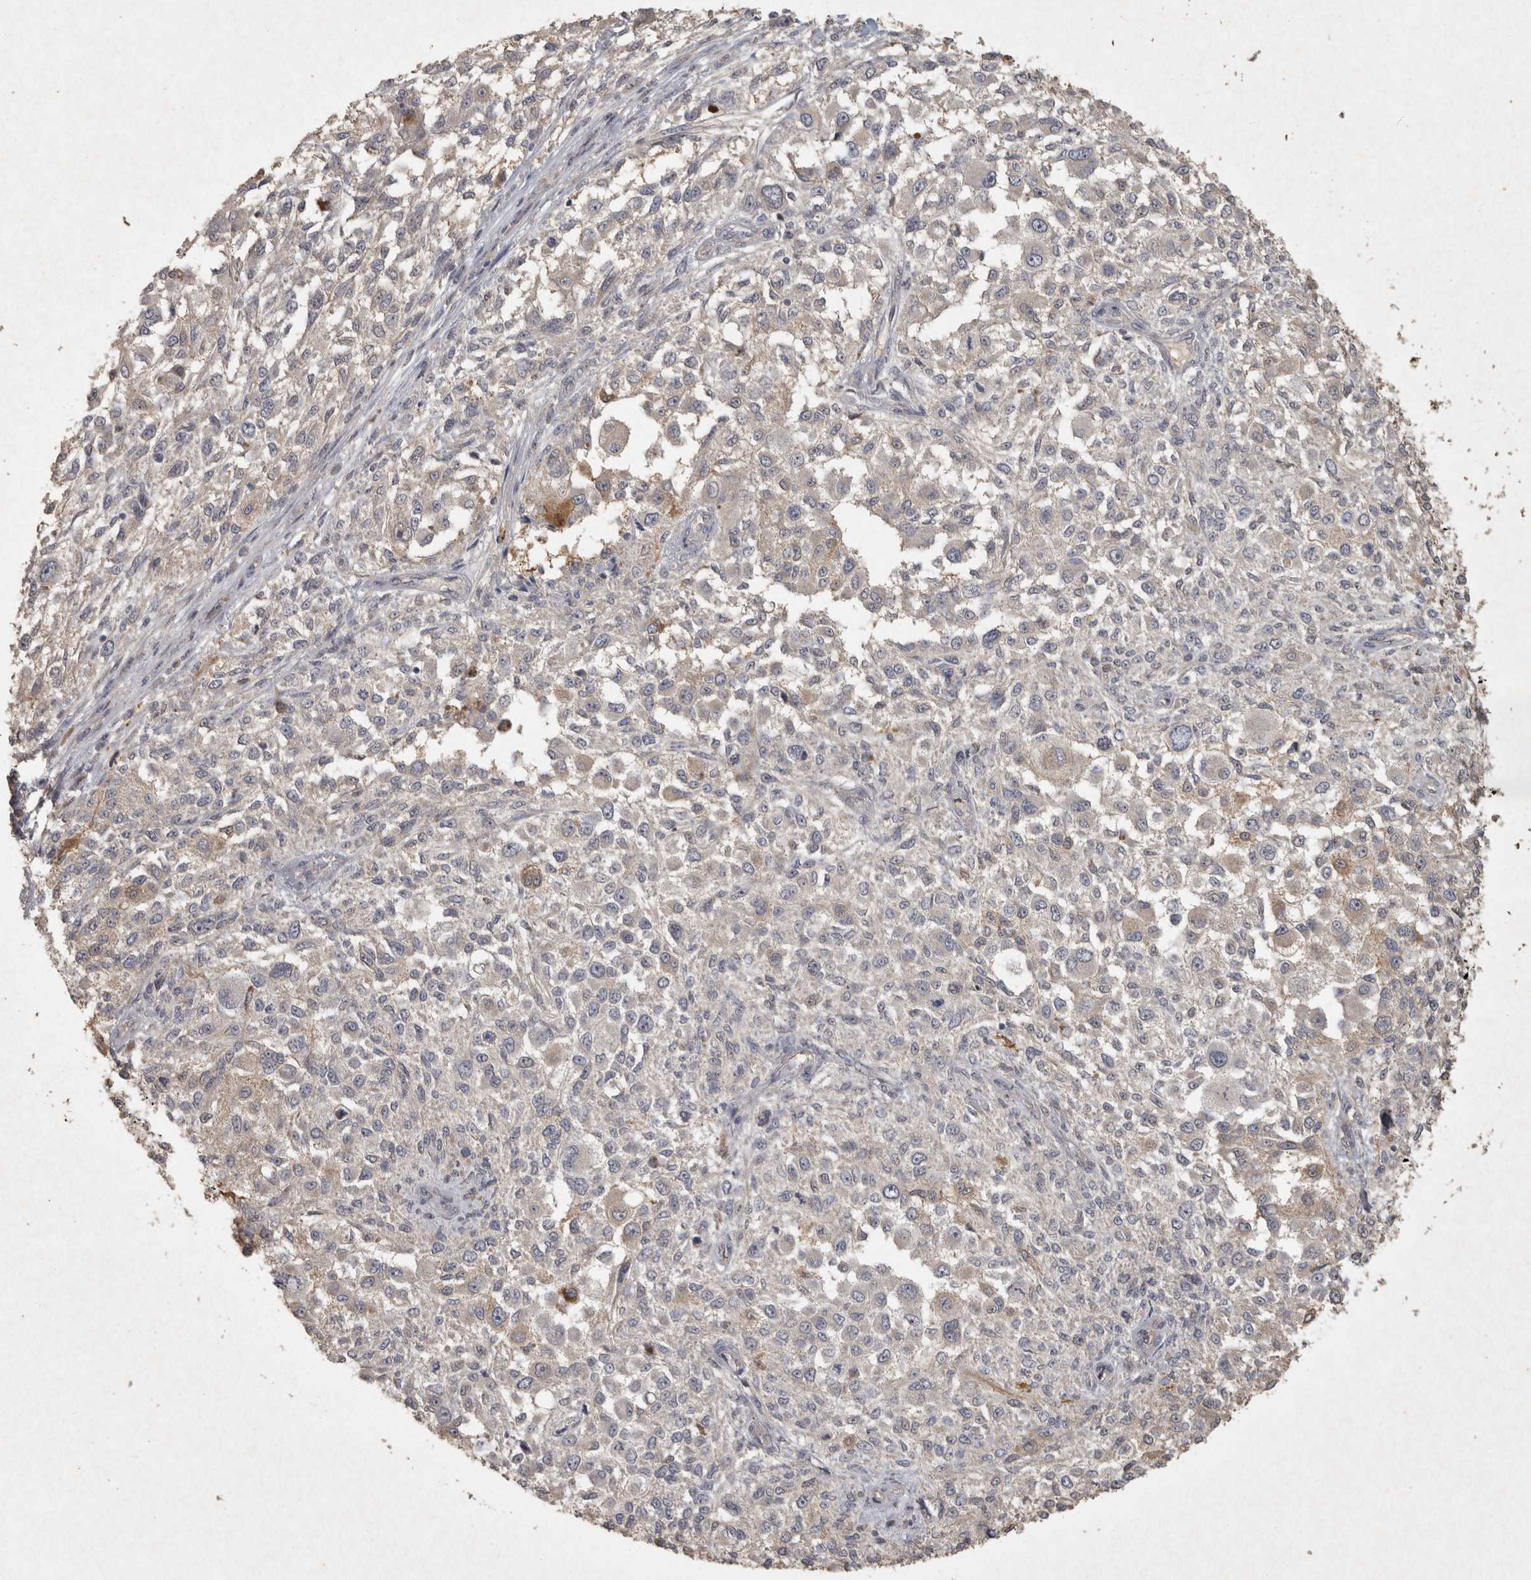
{"staining": {"intensity": "weak", "quantity": "<25%", "location": "cytoplasmic/membranous"}, "tissue": "melanoma", "cell_type": "Tumor cells", "image_type": "cancer", "snomed": [{"axis": "morphology", "description": "Necrosis, NOS"}, {"axis": "morphology", "description": "Malignant melanoma, NOS"}, {"axis": "topography", "description": "Skin"}], "caption": "DAB immunohistochemical staining of human melanoma demonstrates no significant staining in tumor cells.", "gene": "OSTN", "patient": {"sex": "female", "age": 87}}